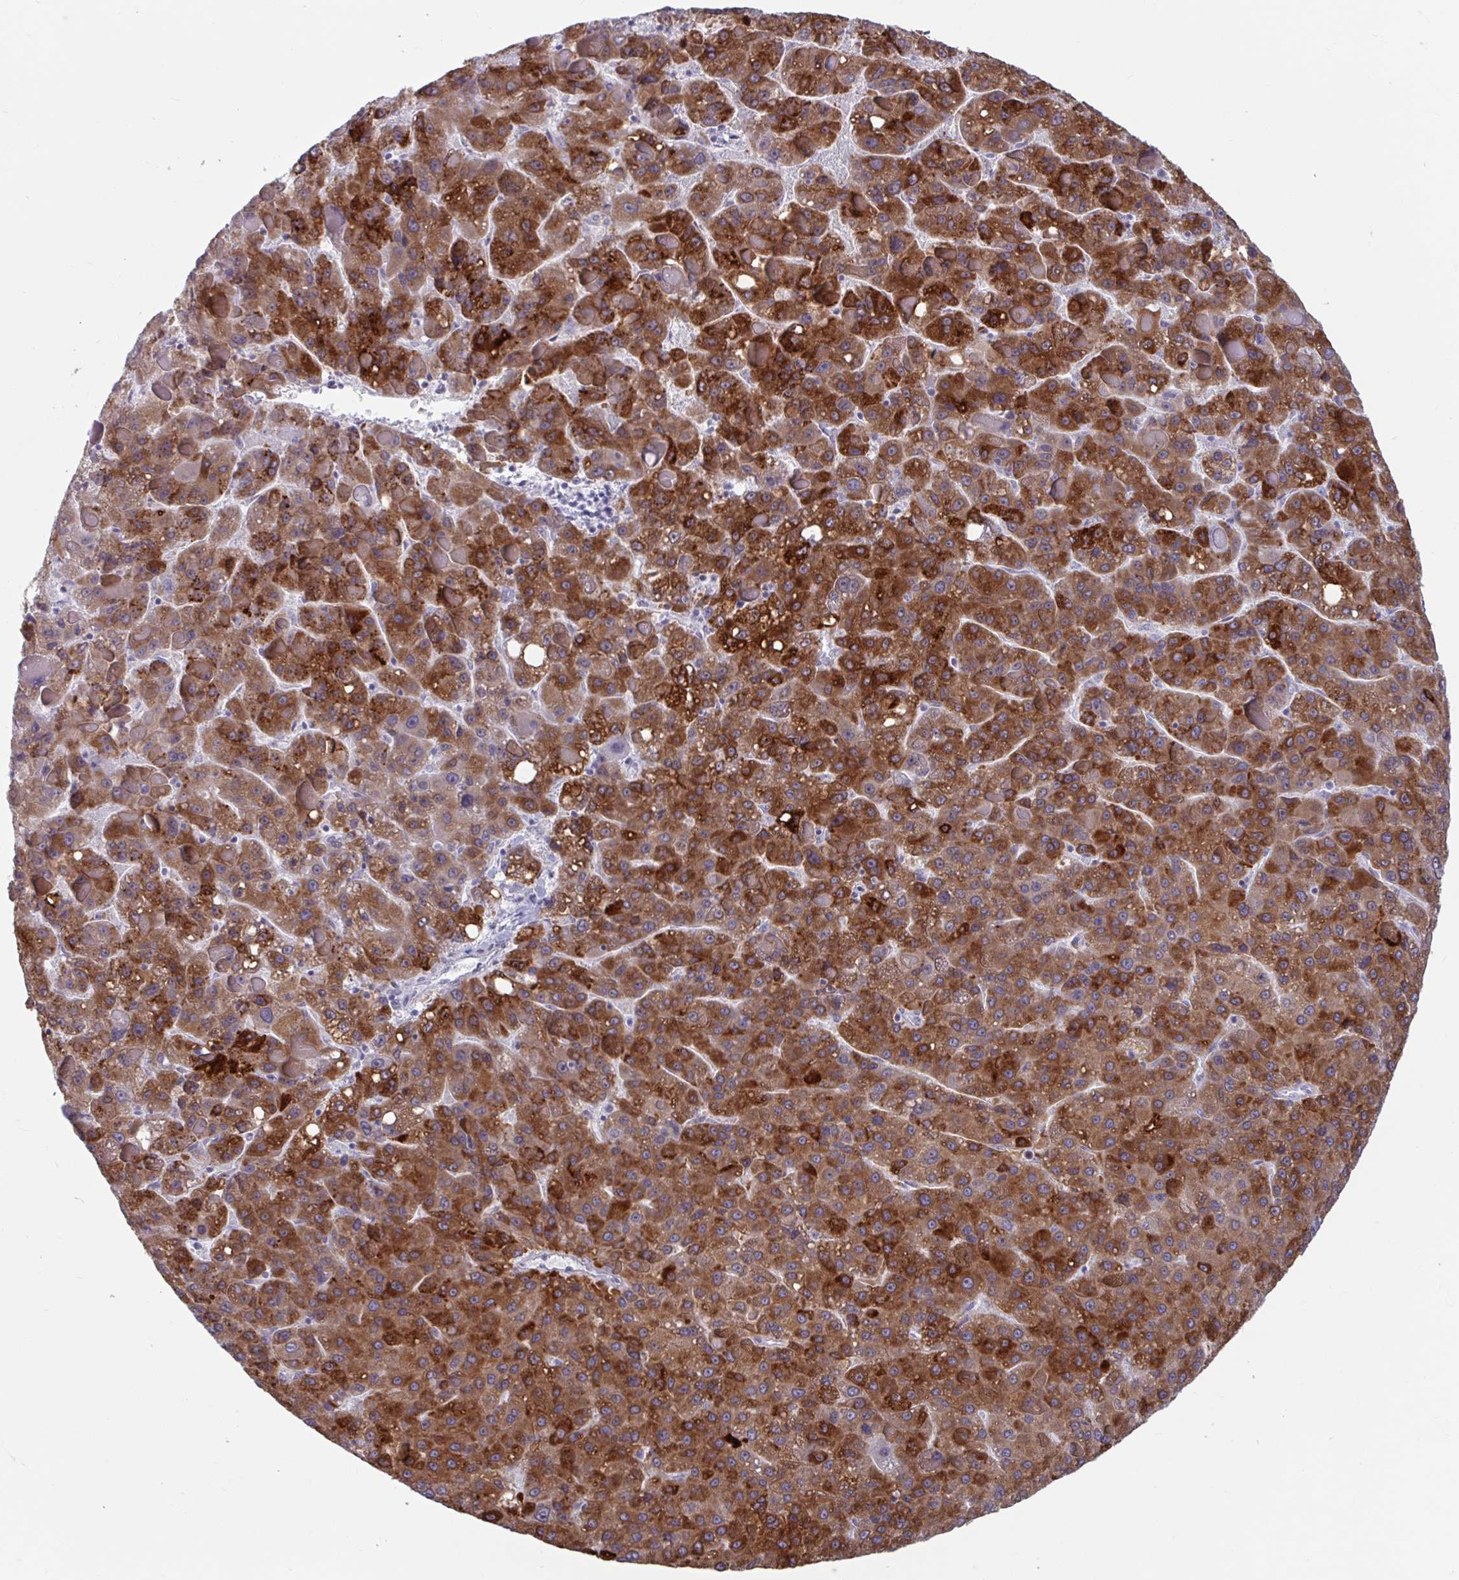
{"staining": {"intensity": "strong", "quantity": ">75%", "location": "cytoplasmic/membranous"}, "tissue": "liver cancer", "cell_type": "Tumor cells", "image_type": "cancer", "snomed": [{"axis": "morphology", "description": "Carcinoma, Hepatocellular, NOS"}, {"axis": "topography", "description": "Liver"}], "caption": "Immunohistochemical staining of human liver cancer shows high levels of strong cytoplasmic/membranous protein staining in about >75% of tumor cells.", "gene": "HSD17B6", "patient": {"sex": "female", "age": 82}}